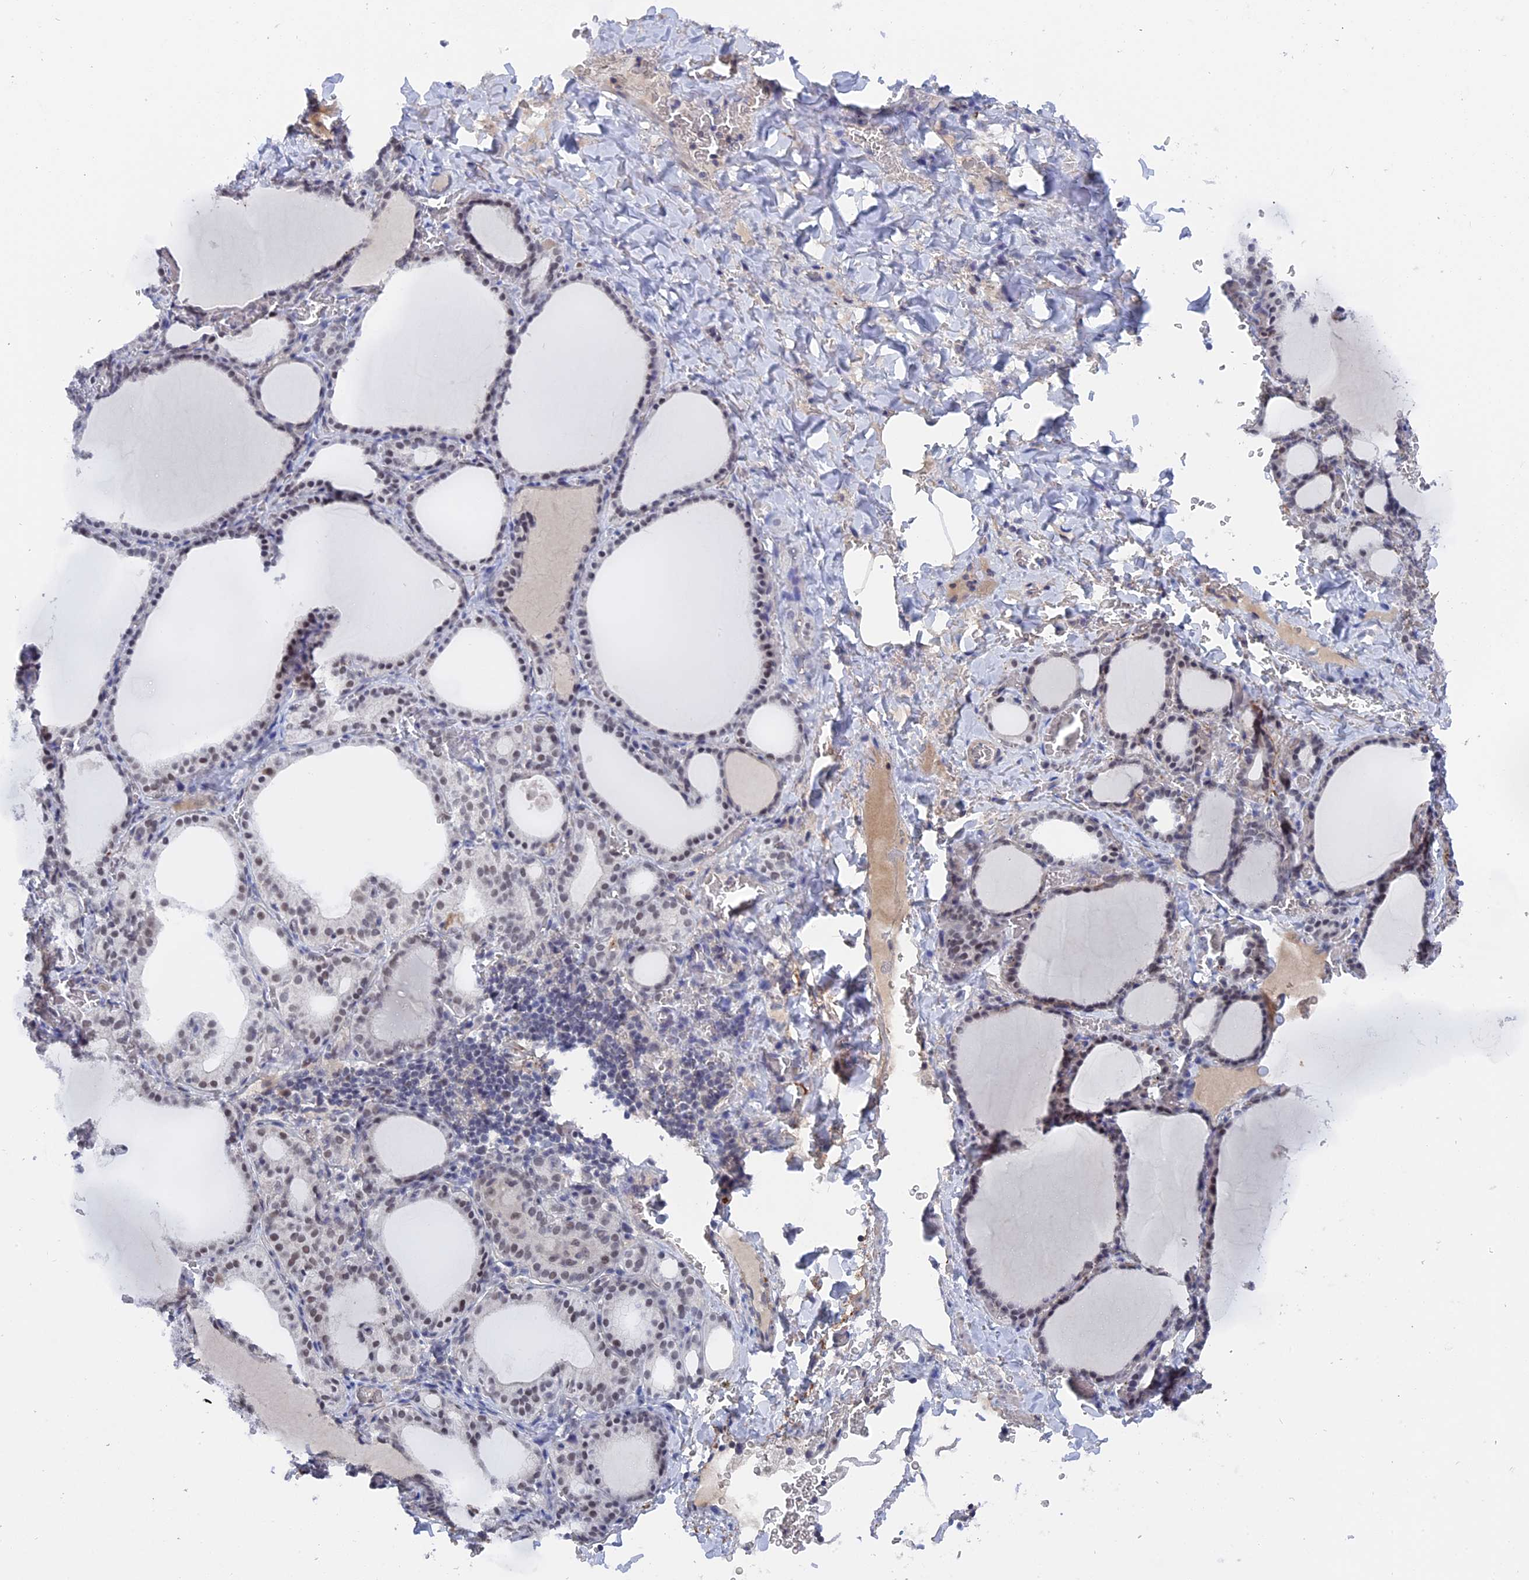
{"staining": {"intensity": "weak", "quantity": "25%-75%", "location": "nuclear"}, "tissue": "thyroid gland", "cell_type": "Glandular cells", "image_type": "normal", "snomed": [{"axis": "morphology", "description": "Normal tissue, NOS"}, {"axis": "topography", "description": "Thyroid gland"}], "caption": "Glandular cells exhibit low levels of weak nuclear staining in about 25%-75% of cells in benign thyroid gland.", "gene": "BRD2", "patient": {"sex": "female", "age": 39}}